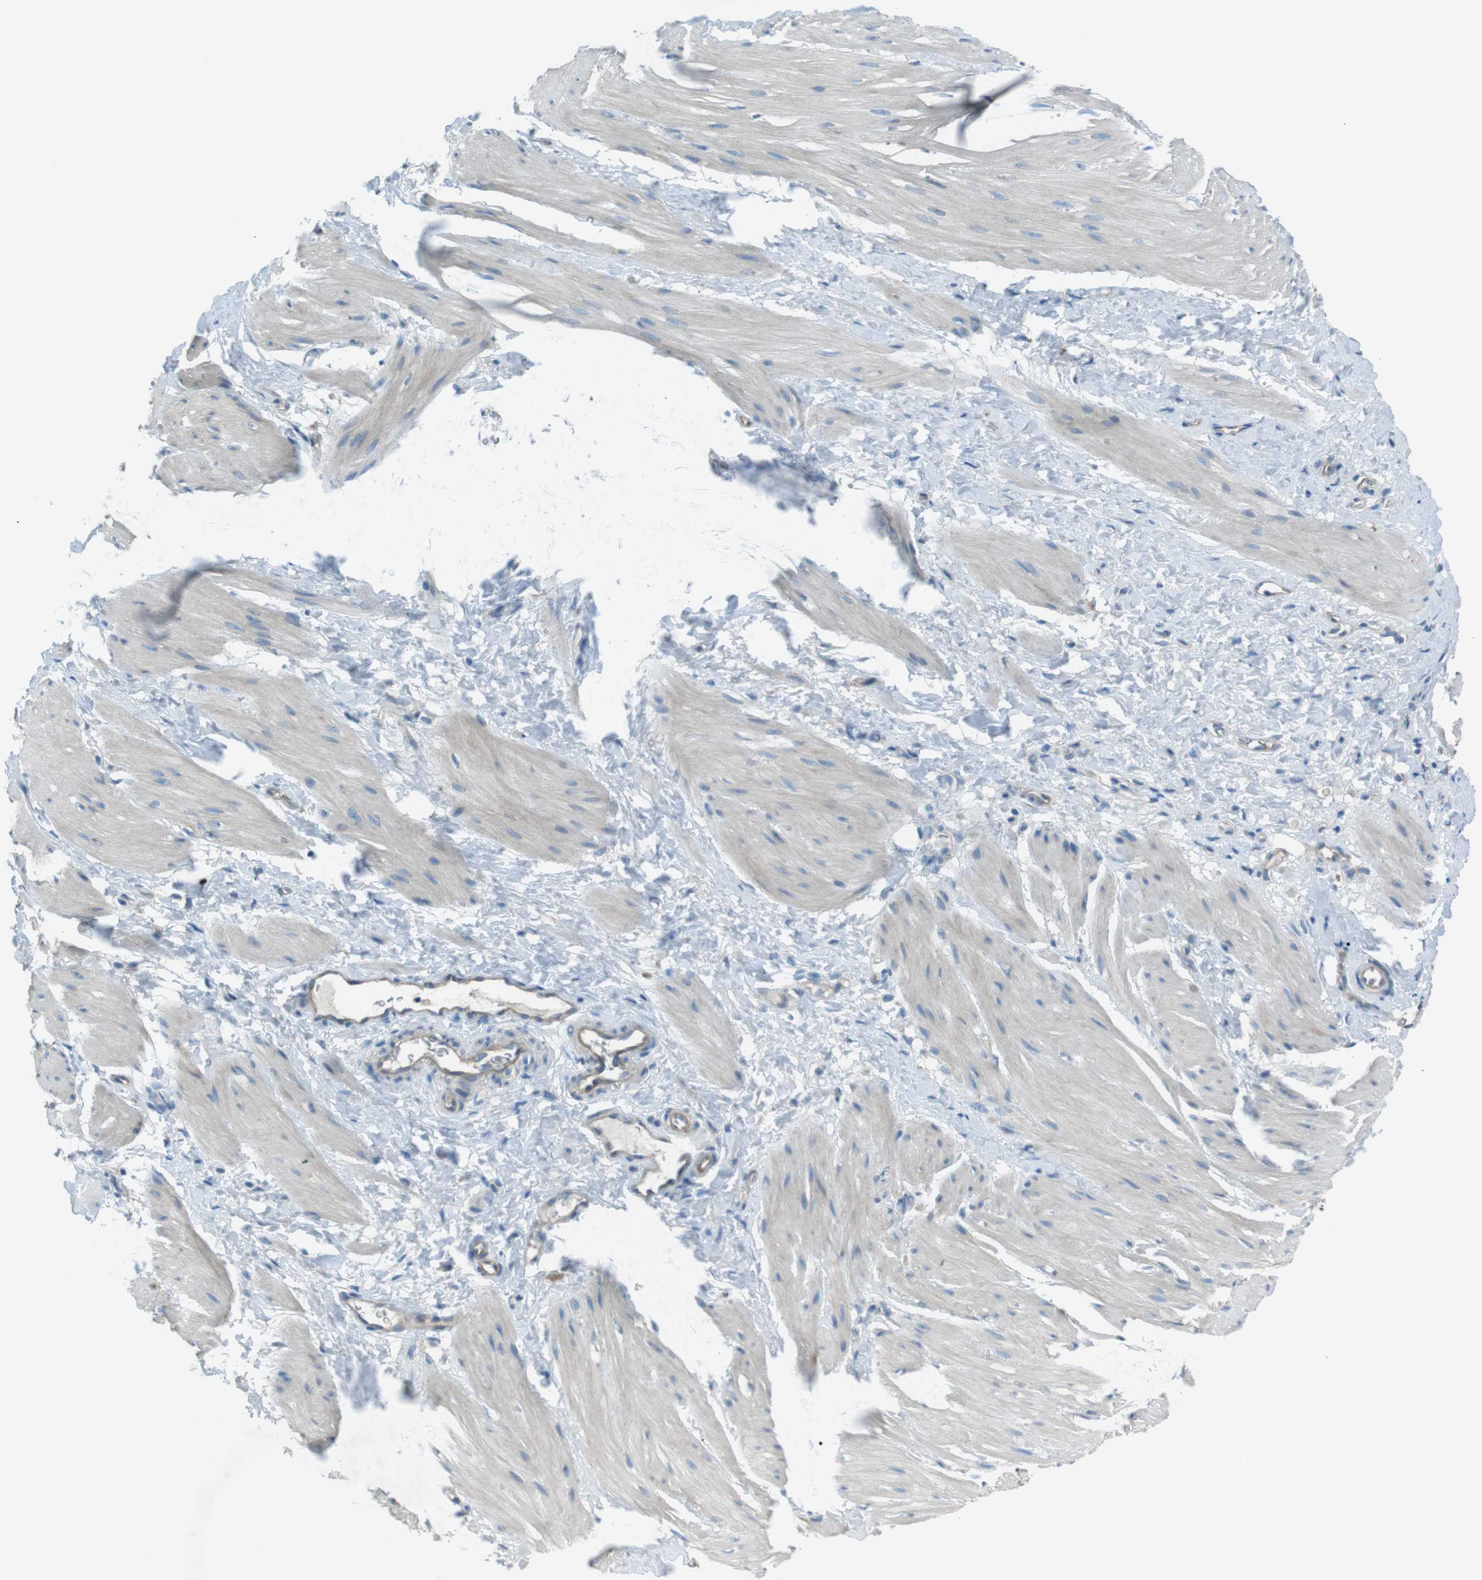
{"staining": {"intensity": "negative", "quantity": "none", "location": "none"}, "tissue": "smooth muscle", "cell_type": "Smooth muscle cells", "image_type": "normal", "snomed": [{"axis": "morphology", "description": "Normal tissue, NOS"}, {"axis": "topography", "description": "Smooth muscle"}], "caption": "There is no significant expression in smooth muscle cells of smooth muscle. Nuclei are stained in blue.", "gene": "TMEM41B", "patient": {"sex": "male", "age": 16}}